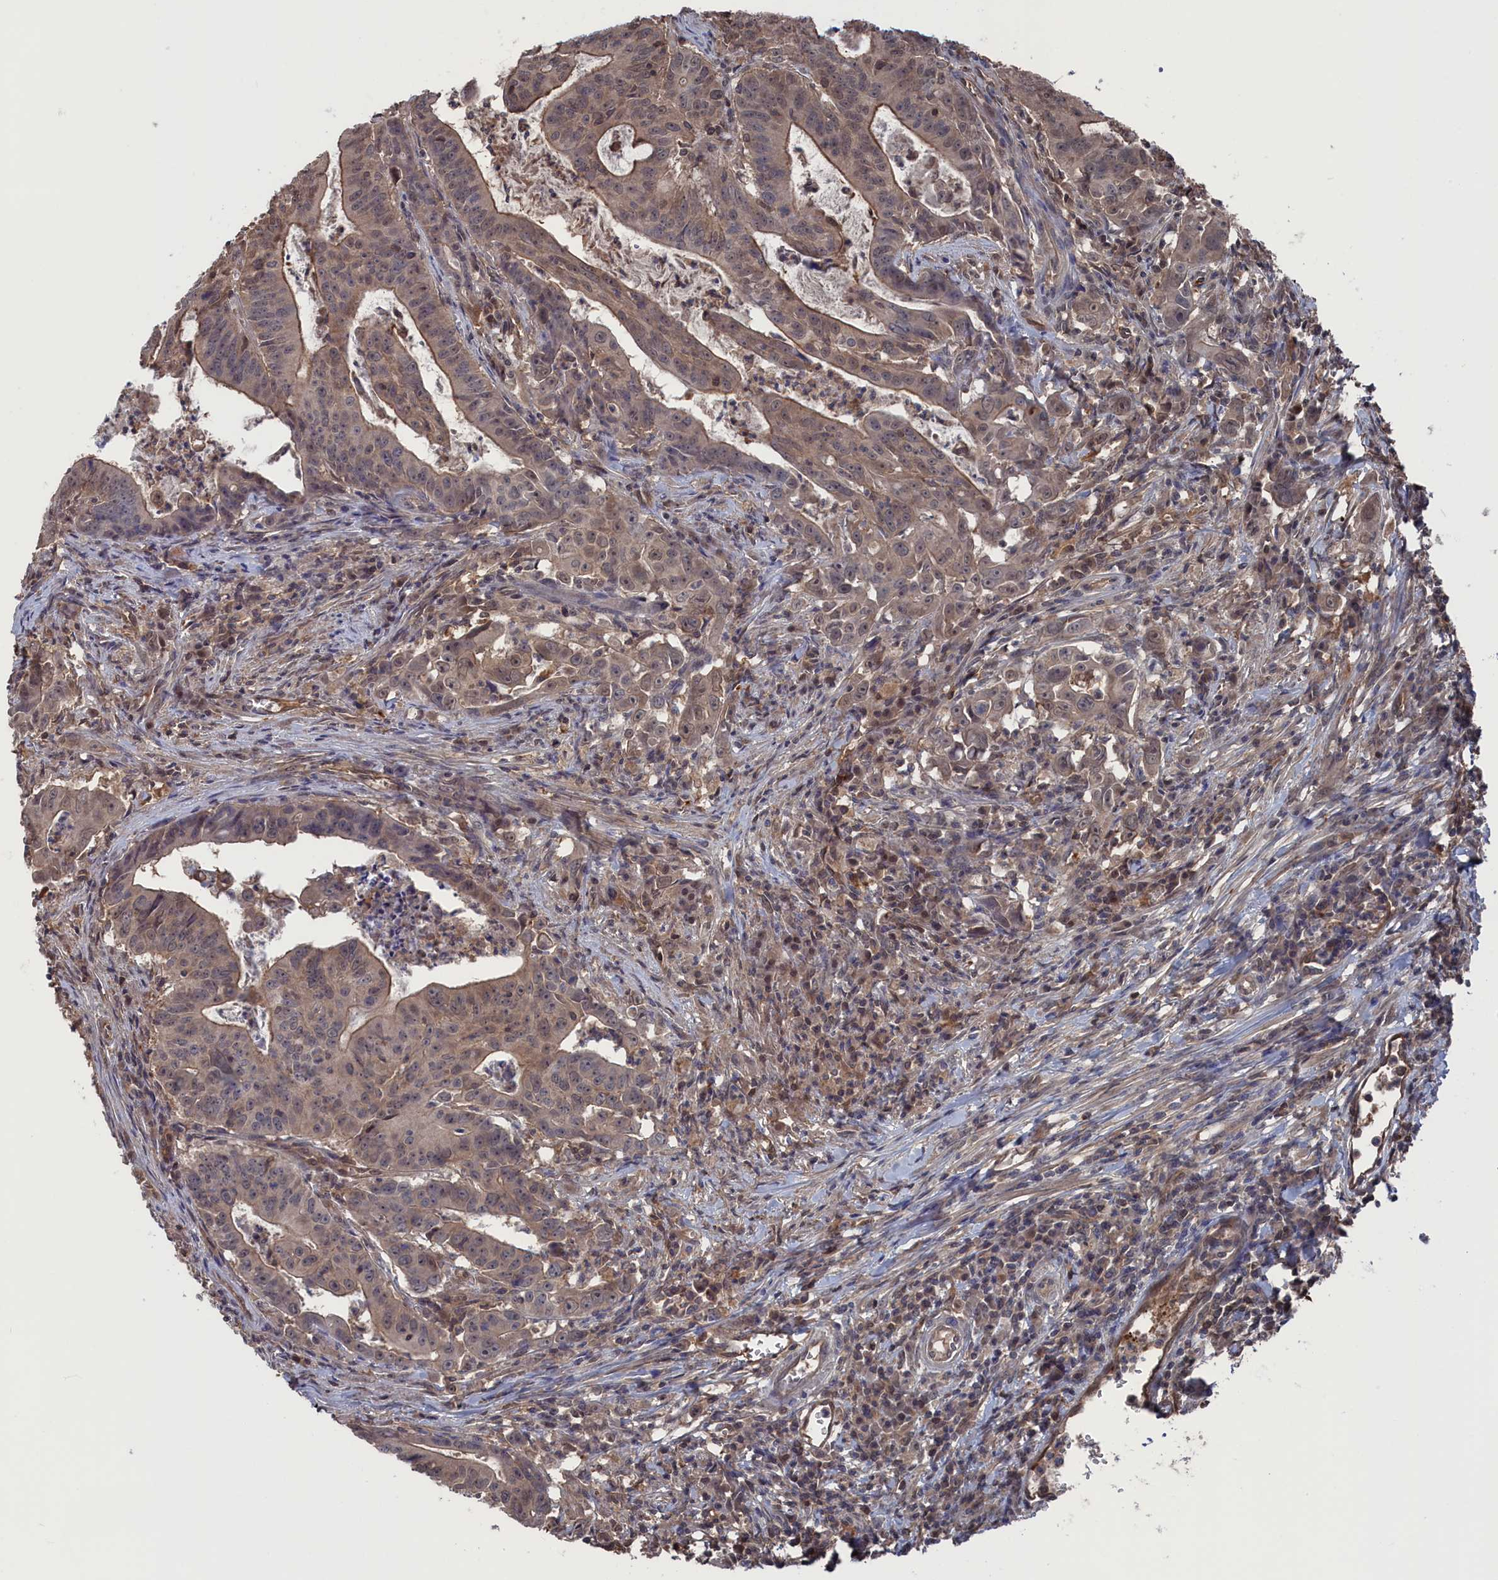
{"staining": {"intensity": "moderate", "quantity": "25%-75%", "location": "cytoplasmic/membranous,nuclear"}, "tissue": "colorectal cancer", "cell_type": "Tumor cells", "image_type": "cancer", "snomed": [{"axis": "morphology", "description": "Adenocarcinoma, NOS"}, {"axis": "topography", "description": "Rectum"}], "caption": "Immunohistochemical staining of colorectal cancer exhibits medium levels of moderate cytoplasmic/membranous and nuclear staining in approximately 25%-75% of tumor cells. (IHC, brightfield microscopy, high magnification).", "gene": "NUTF2", "patient": {"sex": "male", "age": 69}}